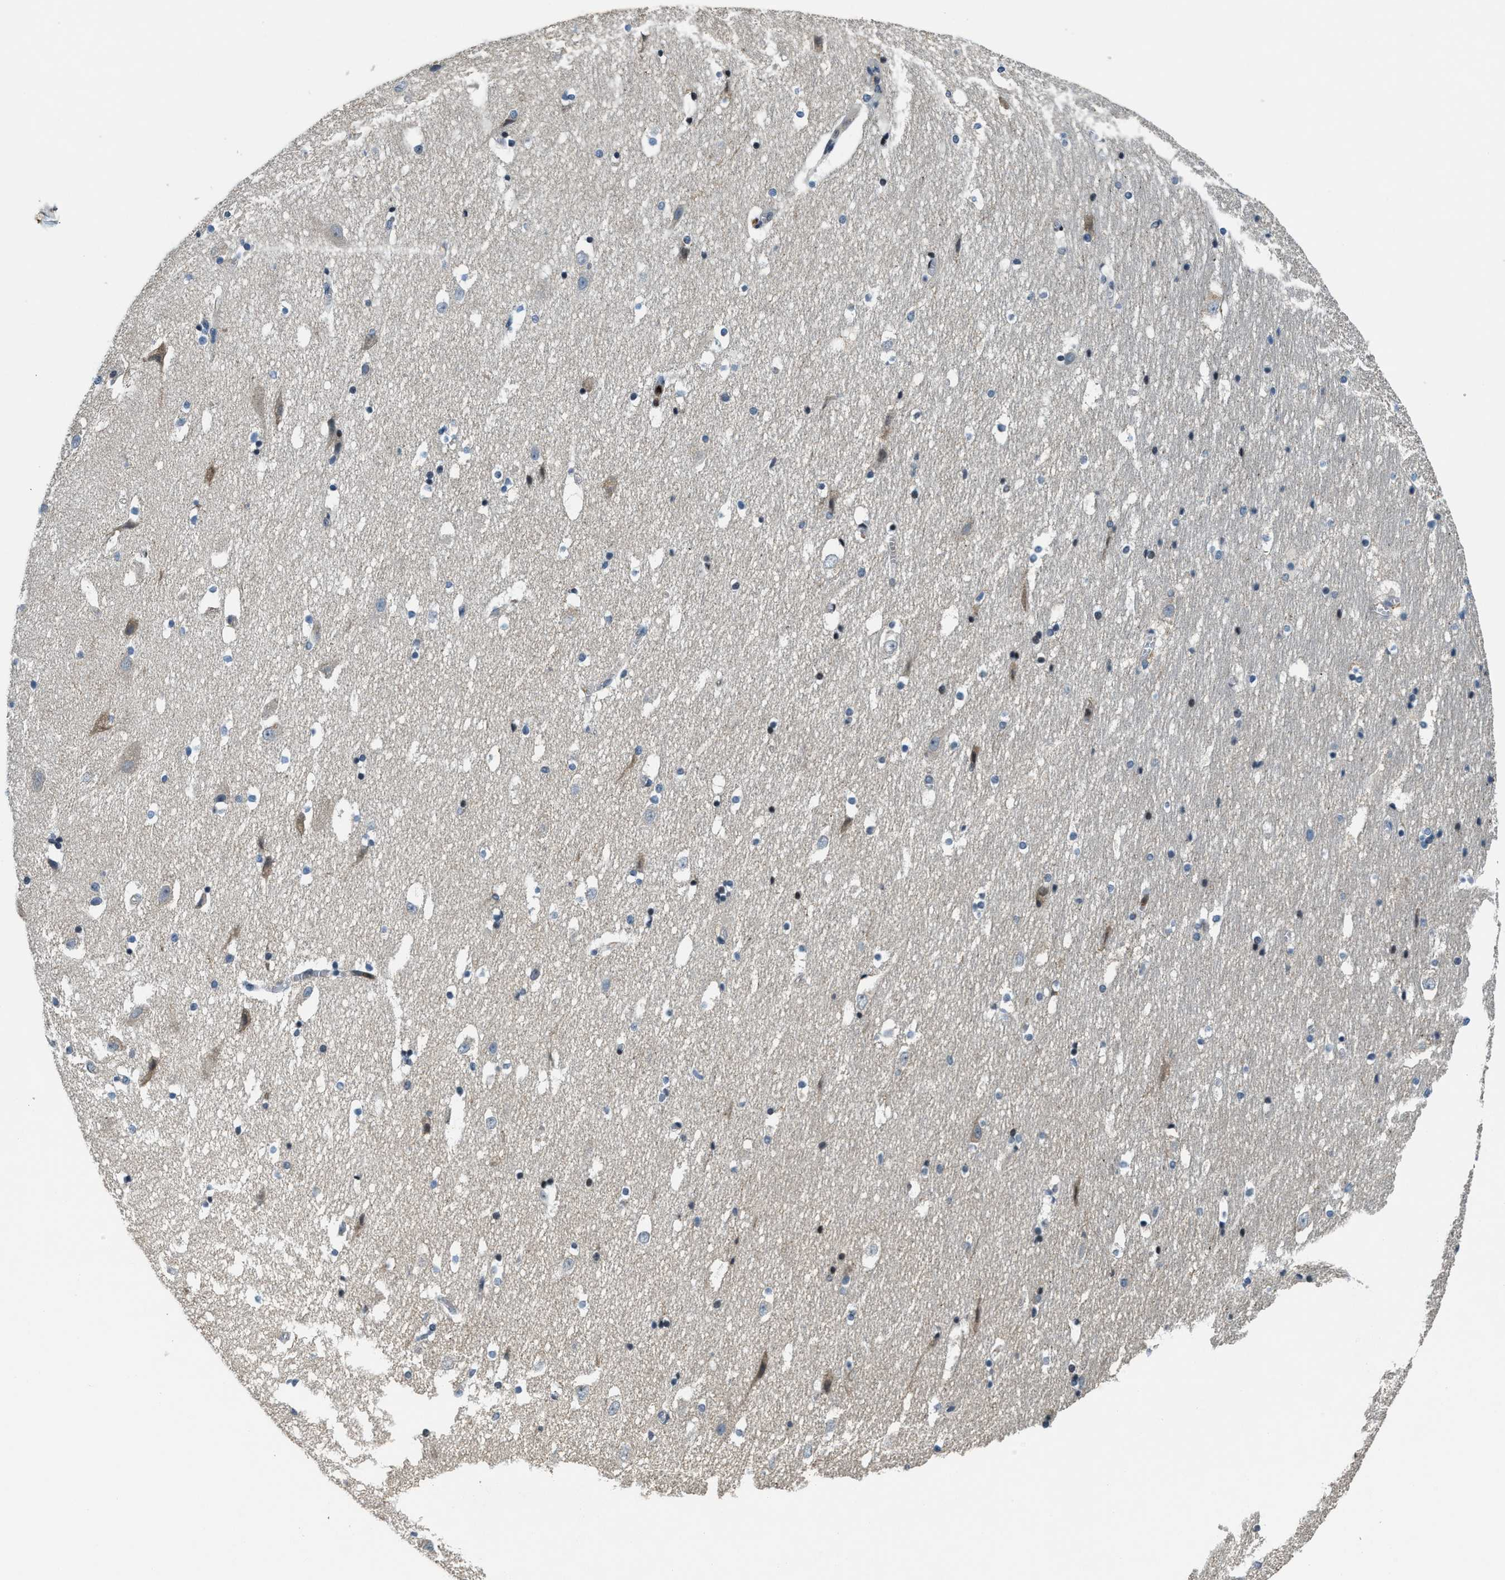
{"staining": {"intensity": "weak", "quantity": "<25%", "location": "cytoplasmic/membranous"}, "tissue": "hippocampus", "cell_type": "Glial cells", "image_type": "normal", "snomed": [{"axis": "morphology", "description": "Normal tissue, NOS"}, {"axis": "topography", "description": "Hippocampus"}], "caption": "Normal hippocampus was stained to show a protein in brown. There is no significant staining in glial cells.", "gene": "MYO1G", "patient": {"sex": "male", "age": 45}}